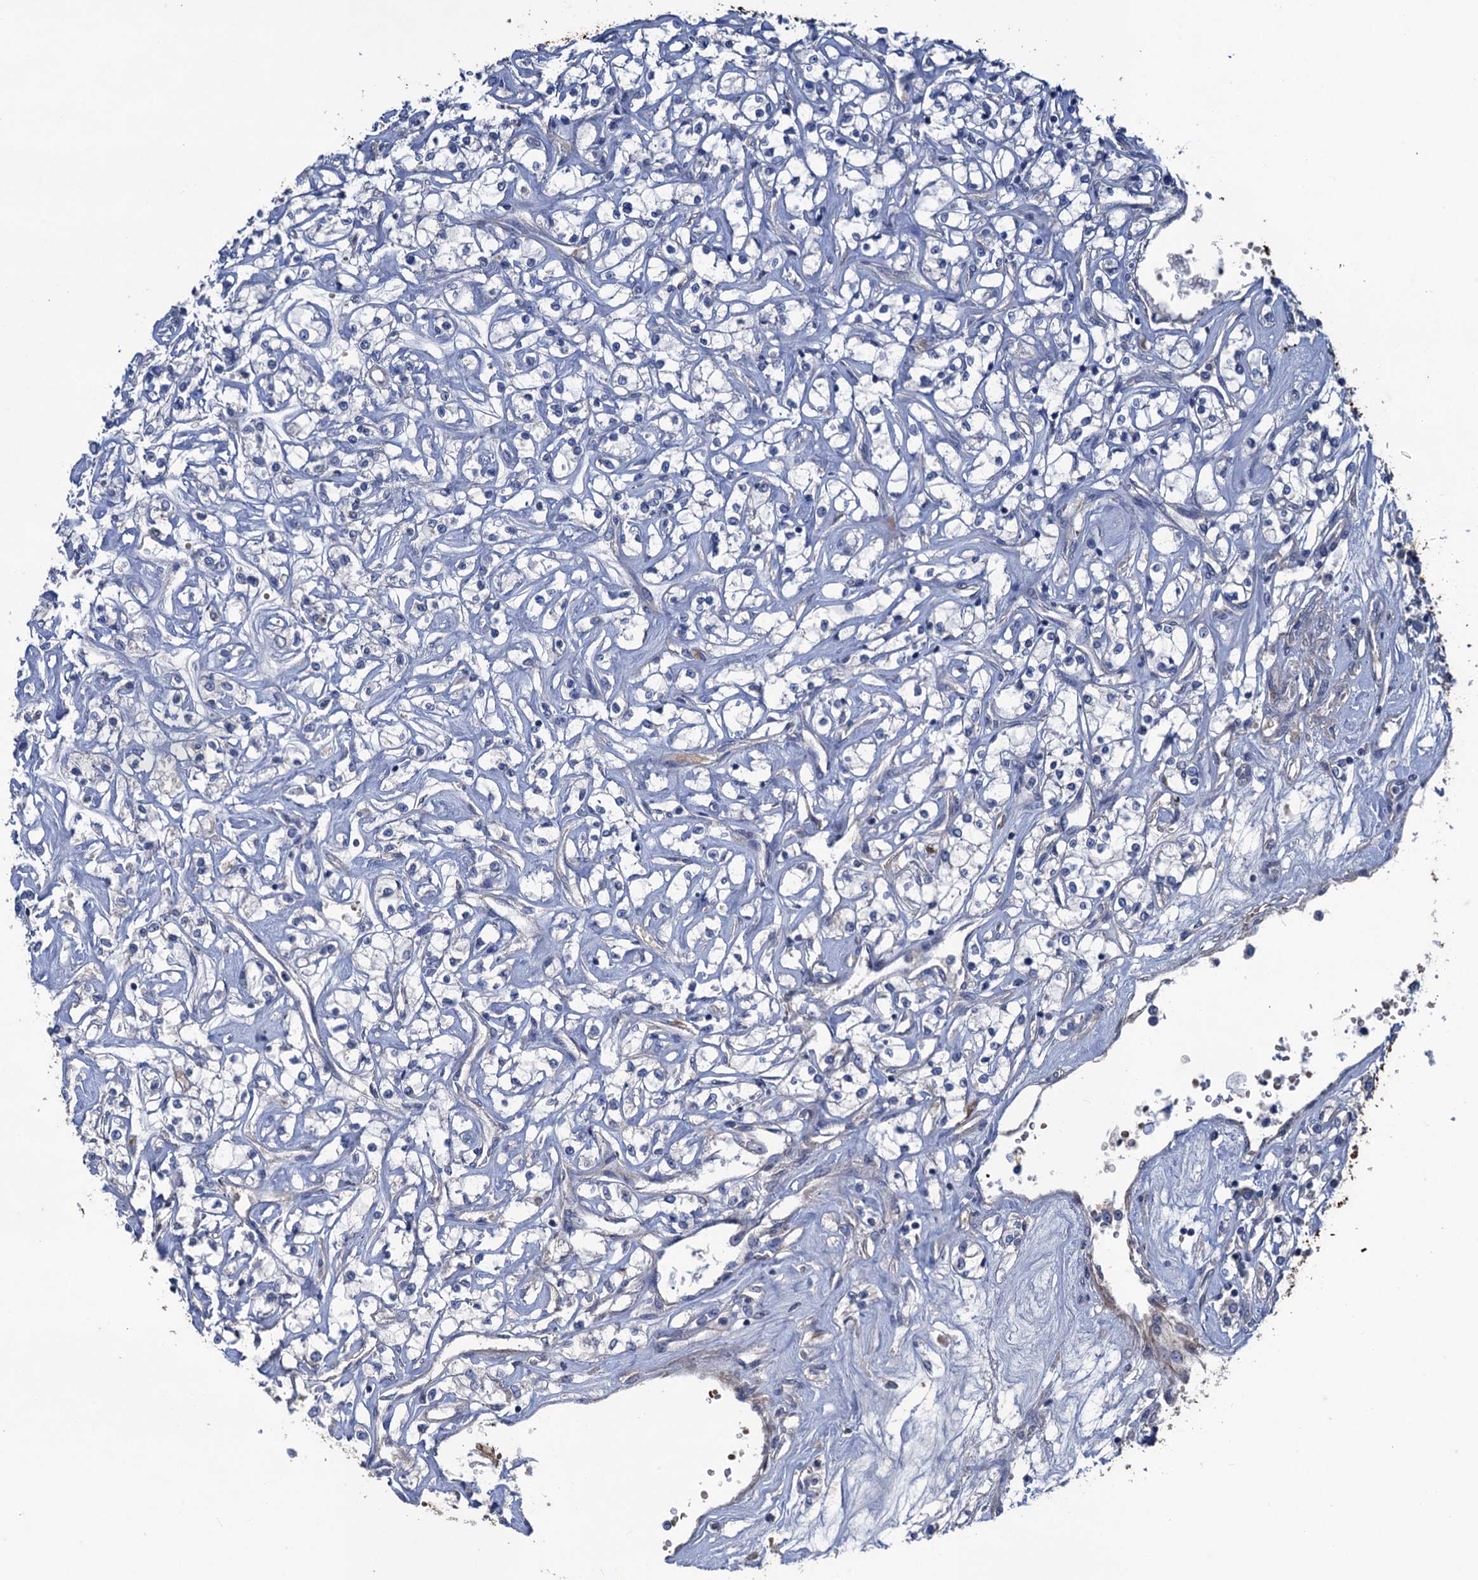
{"staining": {"intensity": "moderate", "quantity": "<25%", "location": "cytoplasmic/membranous"}, "tissue": "renal cancer", "cell_type": "Tumor cells", "image_type": "cancer", "snomed": [{"axis": "morphology", "description": "Adenocarcinoma, NOS"}, {"axis": "topography", "description": "Kidney"}], "caption": "Tumor cells demonstrate moderate cytoplasmic/membranous staining in about <25% of cells in renal adenocarcinoma.", "gene": "SMCO3", "patient": {"sex": "female", "age": 59}}